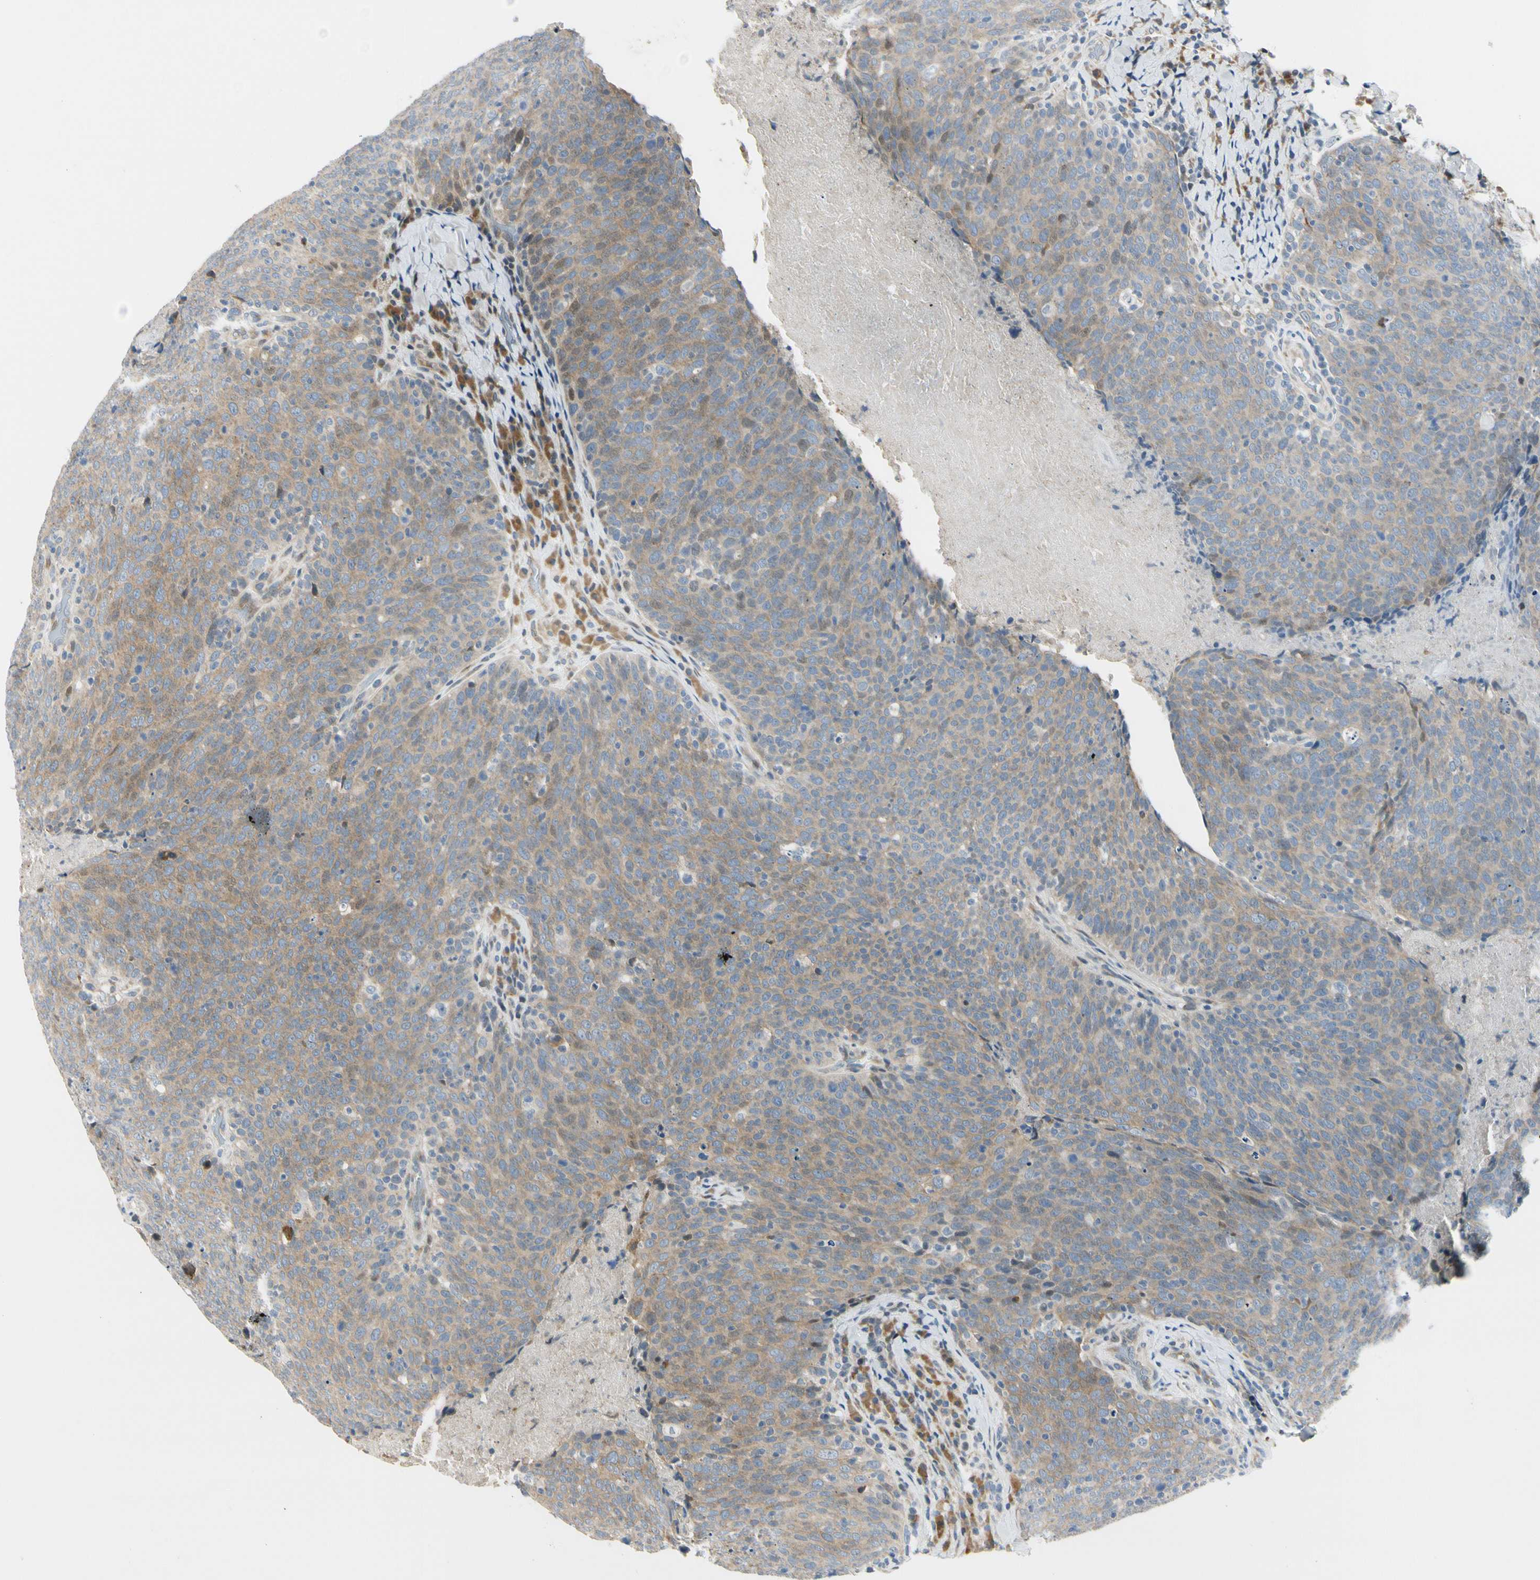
{"staining": {"intensity": "weak", "quantity": "25%-75%", "location": "cytoplasmic/membranous,nuclear"}, "tissue": "head and neck cancer", "cell_type": "Tumor cells", "image_type": "cancer", "snomed": [{"axis": "morphology", "description": "Squamous cell carcinoma, NOS"}, {"axis": "morphology", "description": "Squamous cell carcinoma, metastatic, NOS"}, {"axis": "topography", "description": "Lymph node"}, {"axis": "topography", "description": "Head-Neck"}], "caption": "This photomicrograph reveals head and neck squamous cell carcinoma stained with immunohistochemistry to label a protein in brown. The cytoplasmic/membranous and nuclear of tumor cells show weak positivity for the protein. Nuclei are counter-stained blue.", "gene": "NPDC1", "patient": {"sex": "male", "age": 62}}